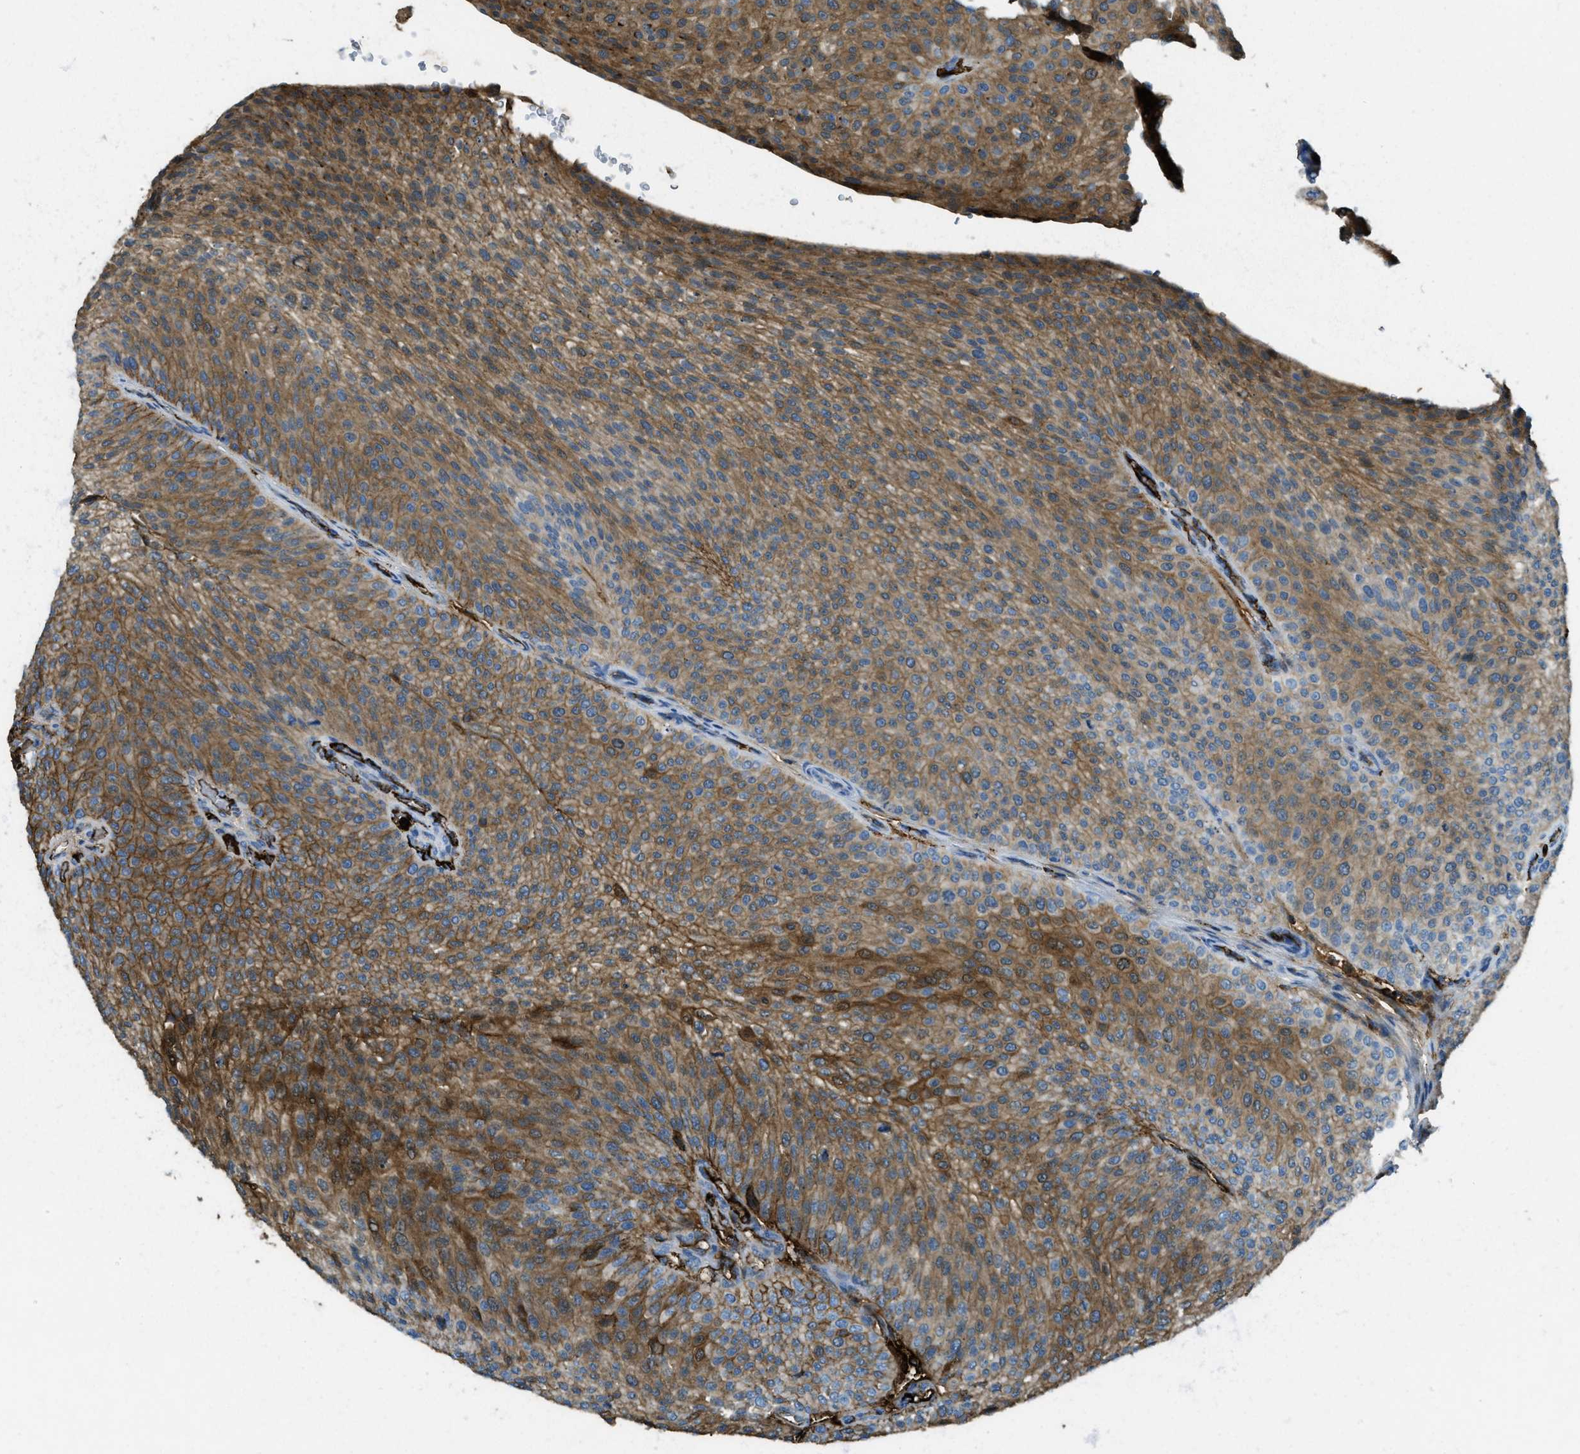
{"staining": {"intensity": "moderate", "quantity": ">75%", "location": "cytoplasmic/membranous"}, "tissue": "urothelial cancer", "cell_type": "Tumor cells", "image_type": "cancer", "snomed": [{"axis": "morphology", "description": "Urothelial carcinoma, Low grade"}, {"axis": "topography", "description": "Smooth muscle"}, {"axis": "topography", "description": "Urinary bladder"}], "caption": "Urothelial cancer tissue exhibits moderate cytoplasmic/membranous positivity in approximately >75% of tumor cells The protein of interest is stained brown, and the nuclei are stained in blue (DAB IHC with brightfield microscopy, high magnification).", "gene": "TRIM59", "patient": {"sex": "male", "age": 60}}